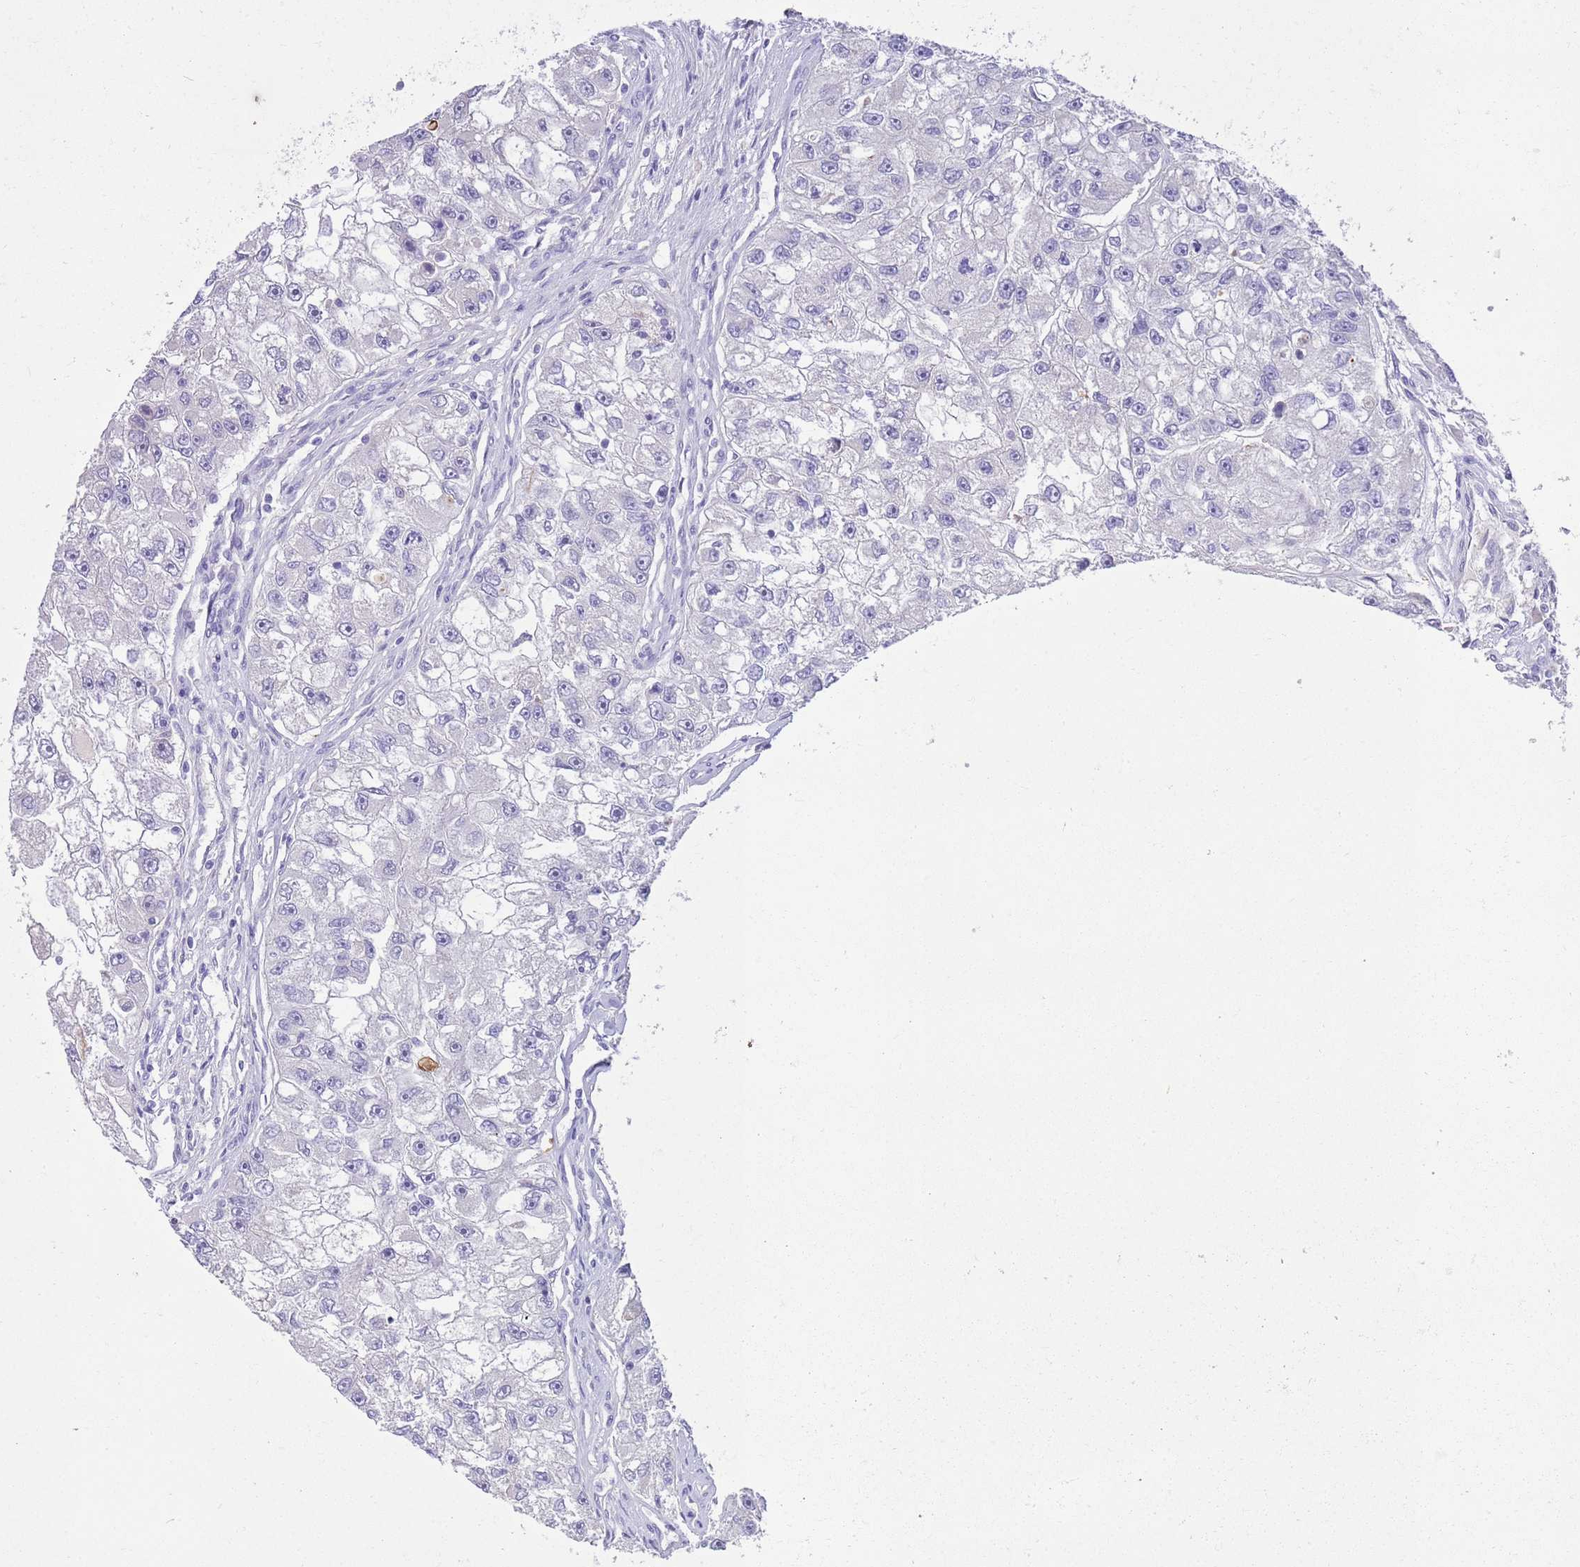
{"staining": {"intensity": "negative", "quantity": "none", "location": "none"}, "tissue": "renal cancer", "cell_type": "Tumor cells", "image_type": "cancer", "snomed": [{"axis": "morphology", "description": "Adenocarcinoma, NOS"}, {"axis": "topography", "description": "Kidney"}], "caption": "Immunohistochemical staining of human adenocarcinoma (renal) exhibits no significant positivity in tumor cells.", "gene": "SFTPA1", "patient": {"sex": "male", "age": 63}}